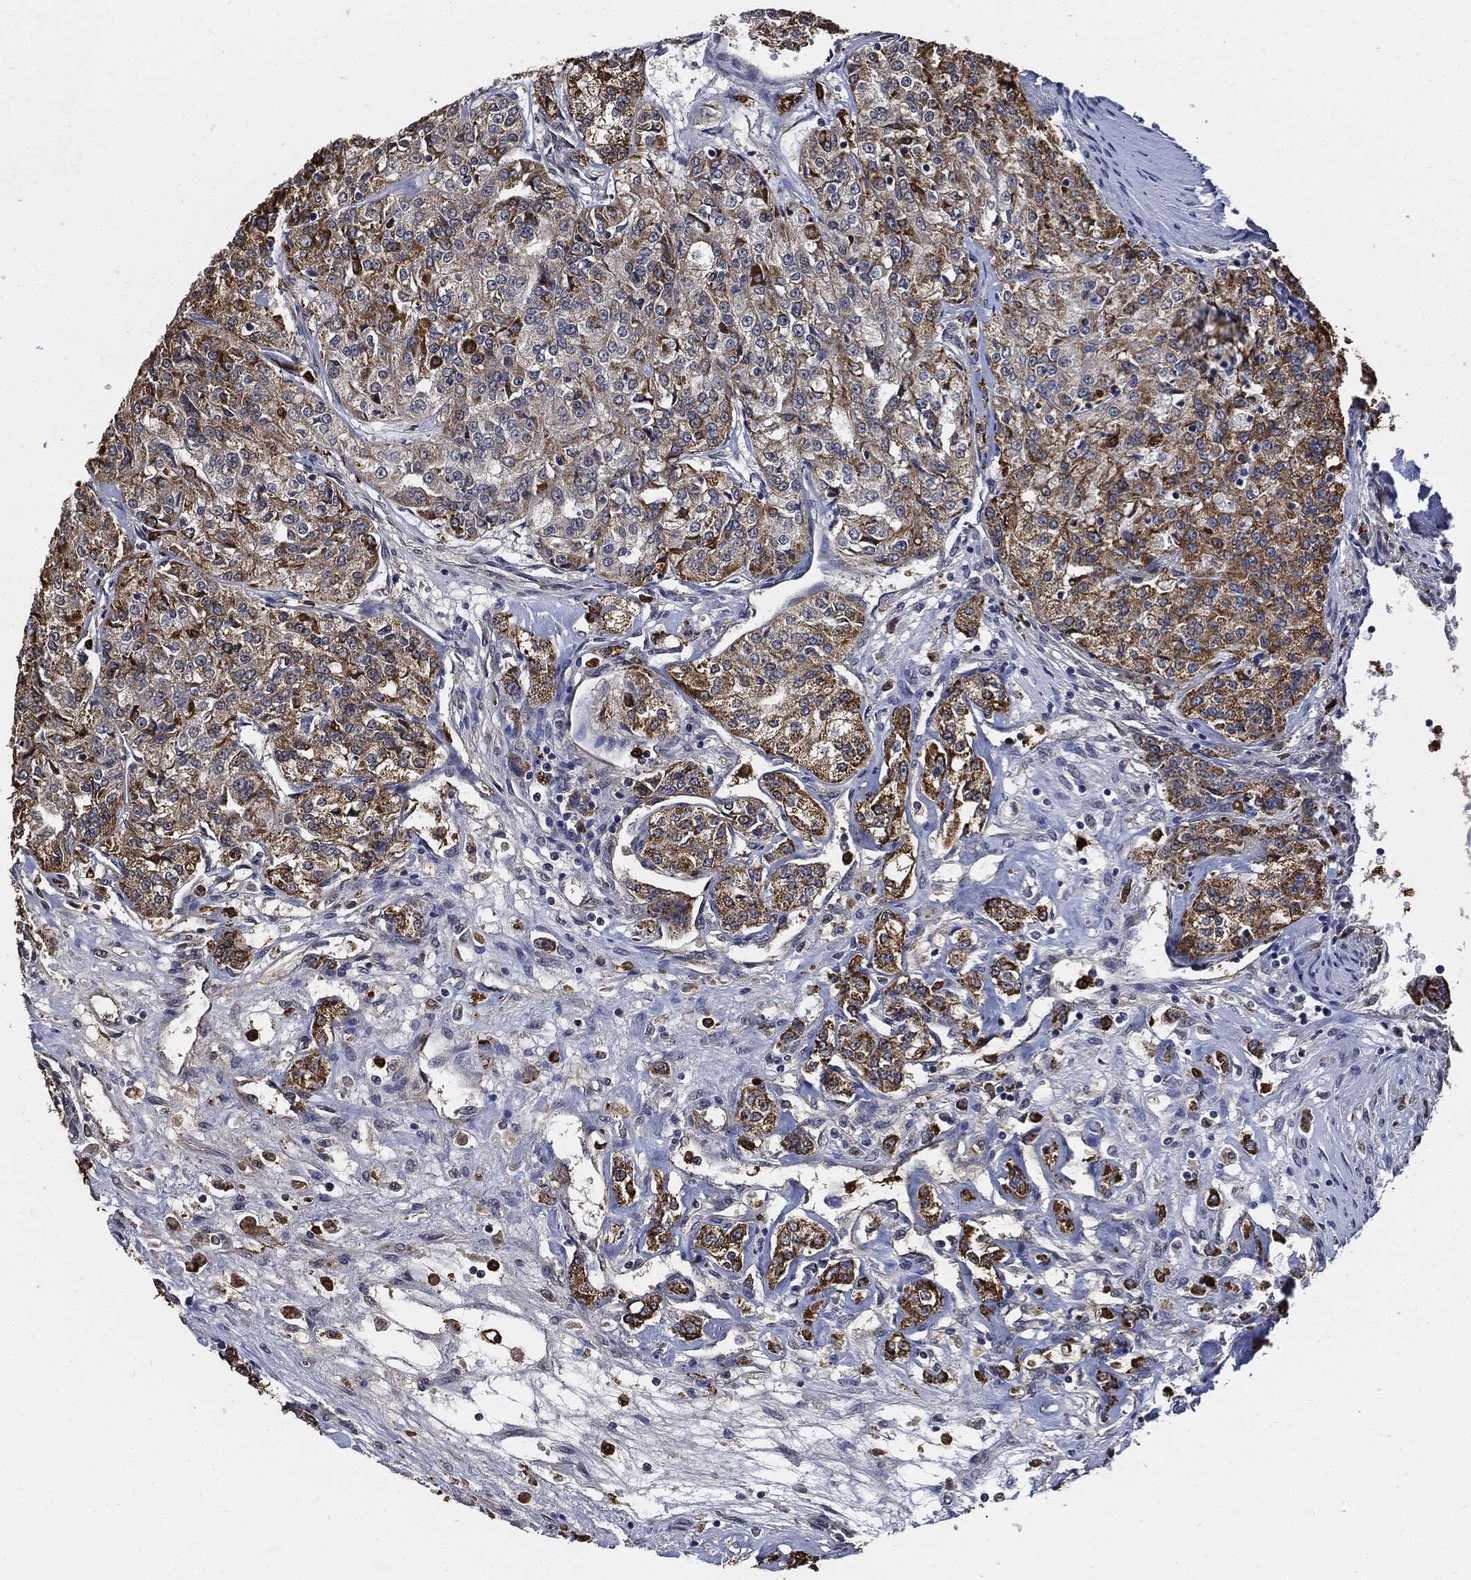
{"staining": {"intensity": "moderate", "quantity": ">75%", "location": "cytoplasmic/membranous"}, "tissue": "renal cancer", "cell_type": "Tumor cells", "image_type": "cancer", "snomed": [{"axis": "morphology", "description": "Adenocarcinoma, NOS"}, {"axis": "topography", "description": "Kidney"}], "caption": "Immunohistochemical staining of human renal cancer (adenocarcinoma) shows medium levels of moderate cytoplasmic/membranous staining in about >75% of tumor cells.", "gene": "S100A9", "patient": {"sex": "female", "age": 63}}